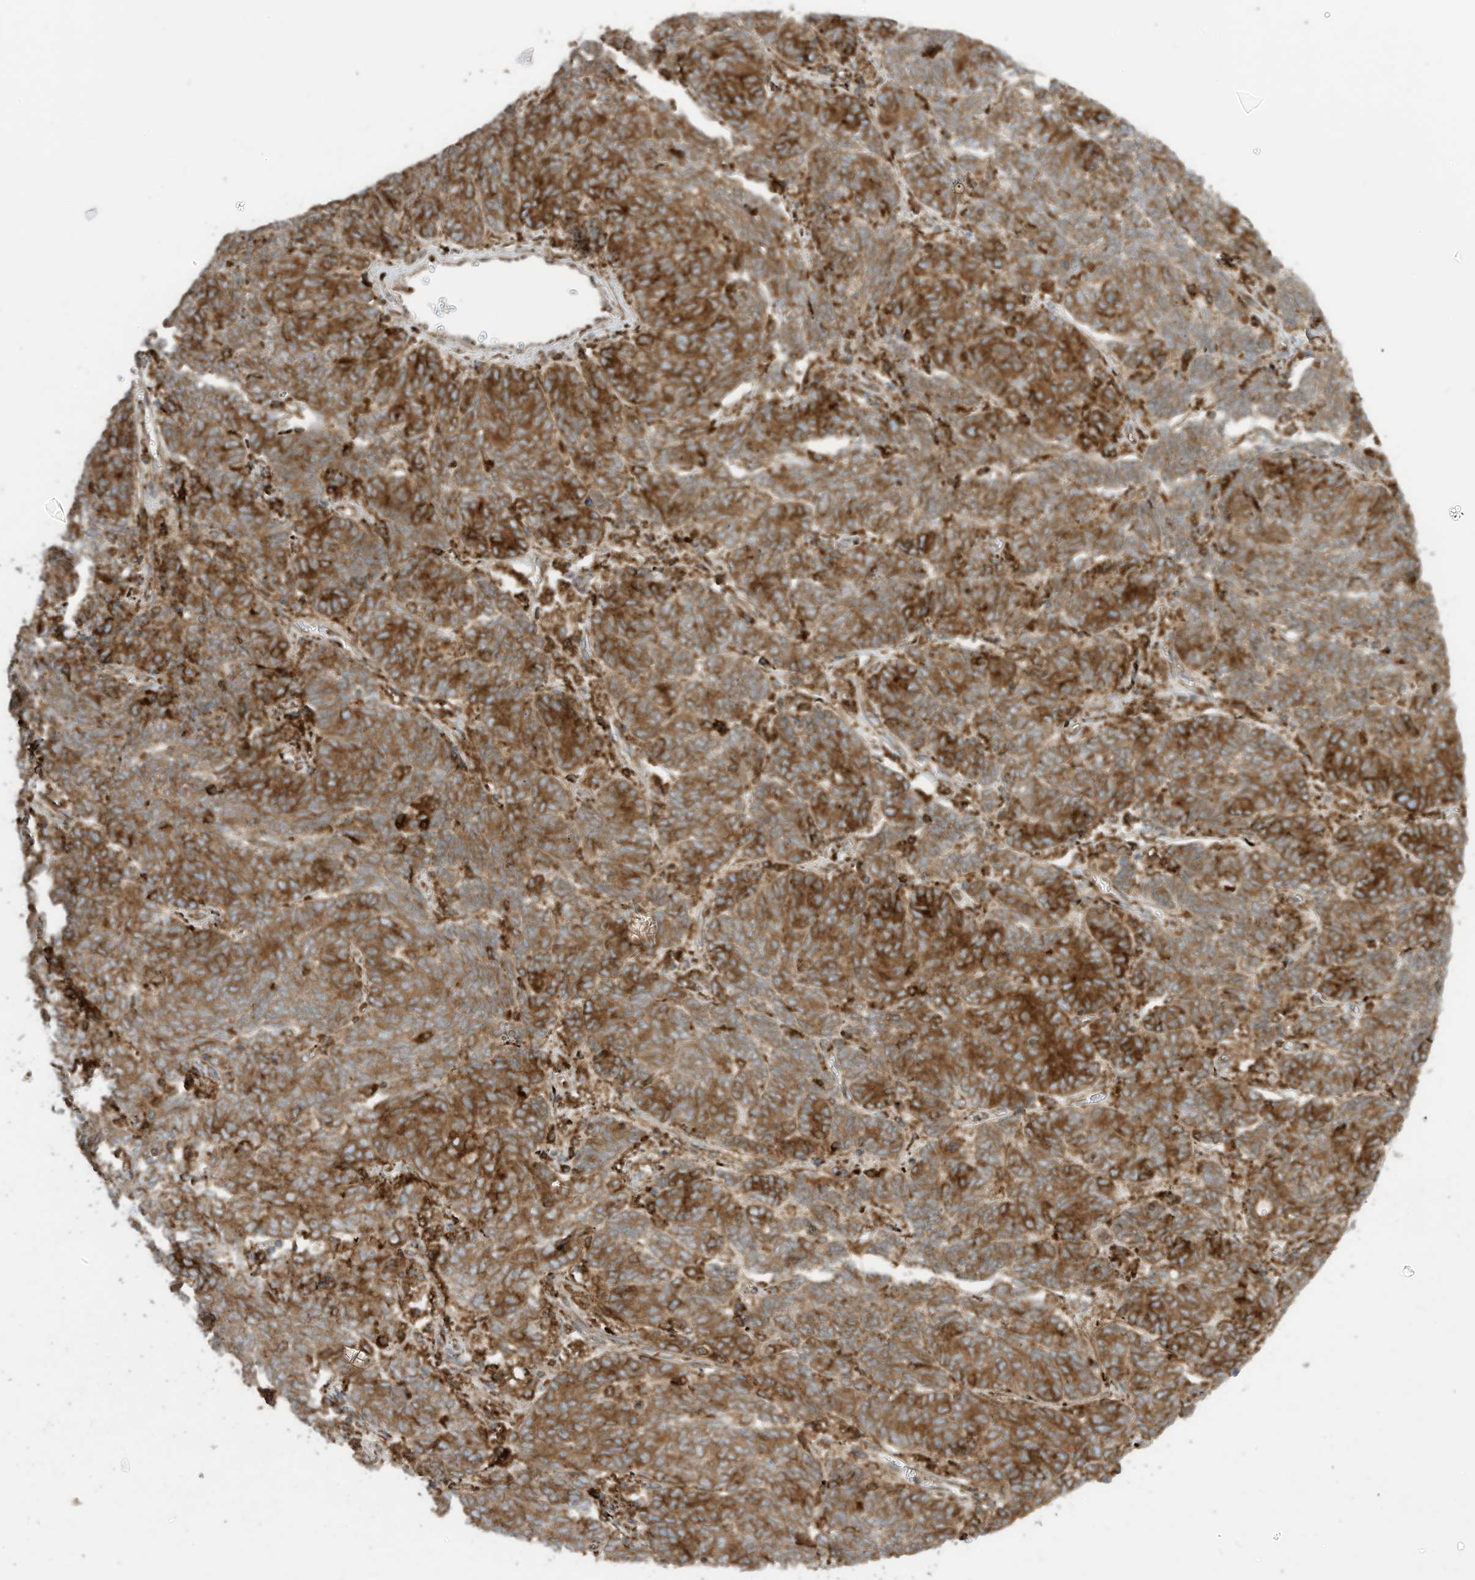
{"staining": {"intensity": "strong", "quantity": ">75%", "location": "cytoplasmic/membranous"}, "tissue": "endometrial cancer", "cell_type": "Tumor cells", "image_type": "cancer", "snomed": [{"axis": "morphology", "description": "Adenocarcinoma, NOS"}, {"axis": "topography", "description": "Endometrium"}], "caption": "An image of adenocarcinoma (endometrial) stained for a protein reveals strong cytoplasmic/membranous brown staining in tumor cells. The protein of interest is shown in brown color, while the nuclei are stained blue.", "gene": "TRNAU1AP", "patient": {"sex": "female", "age": 80}}